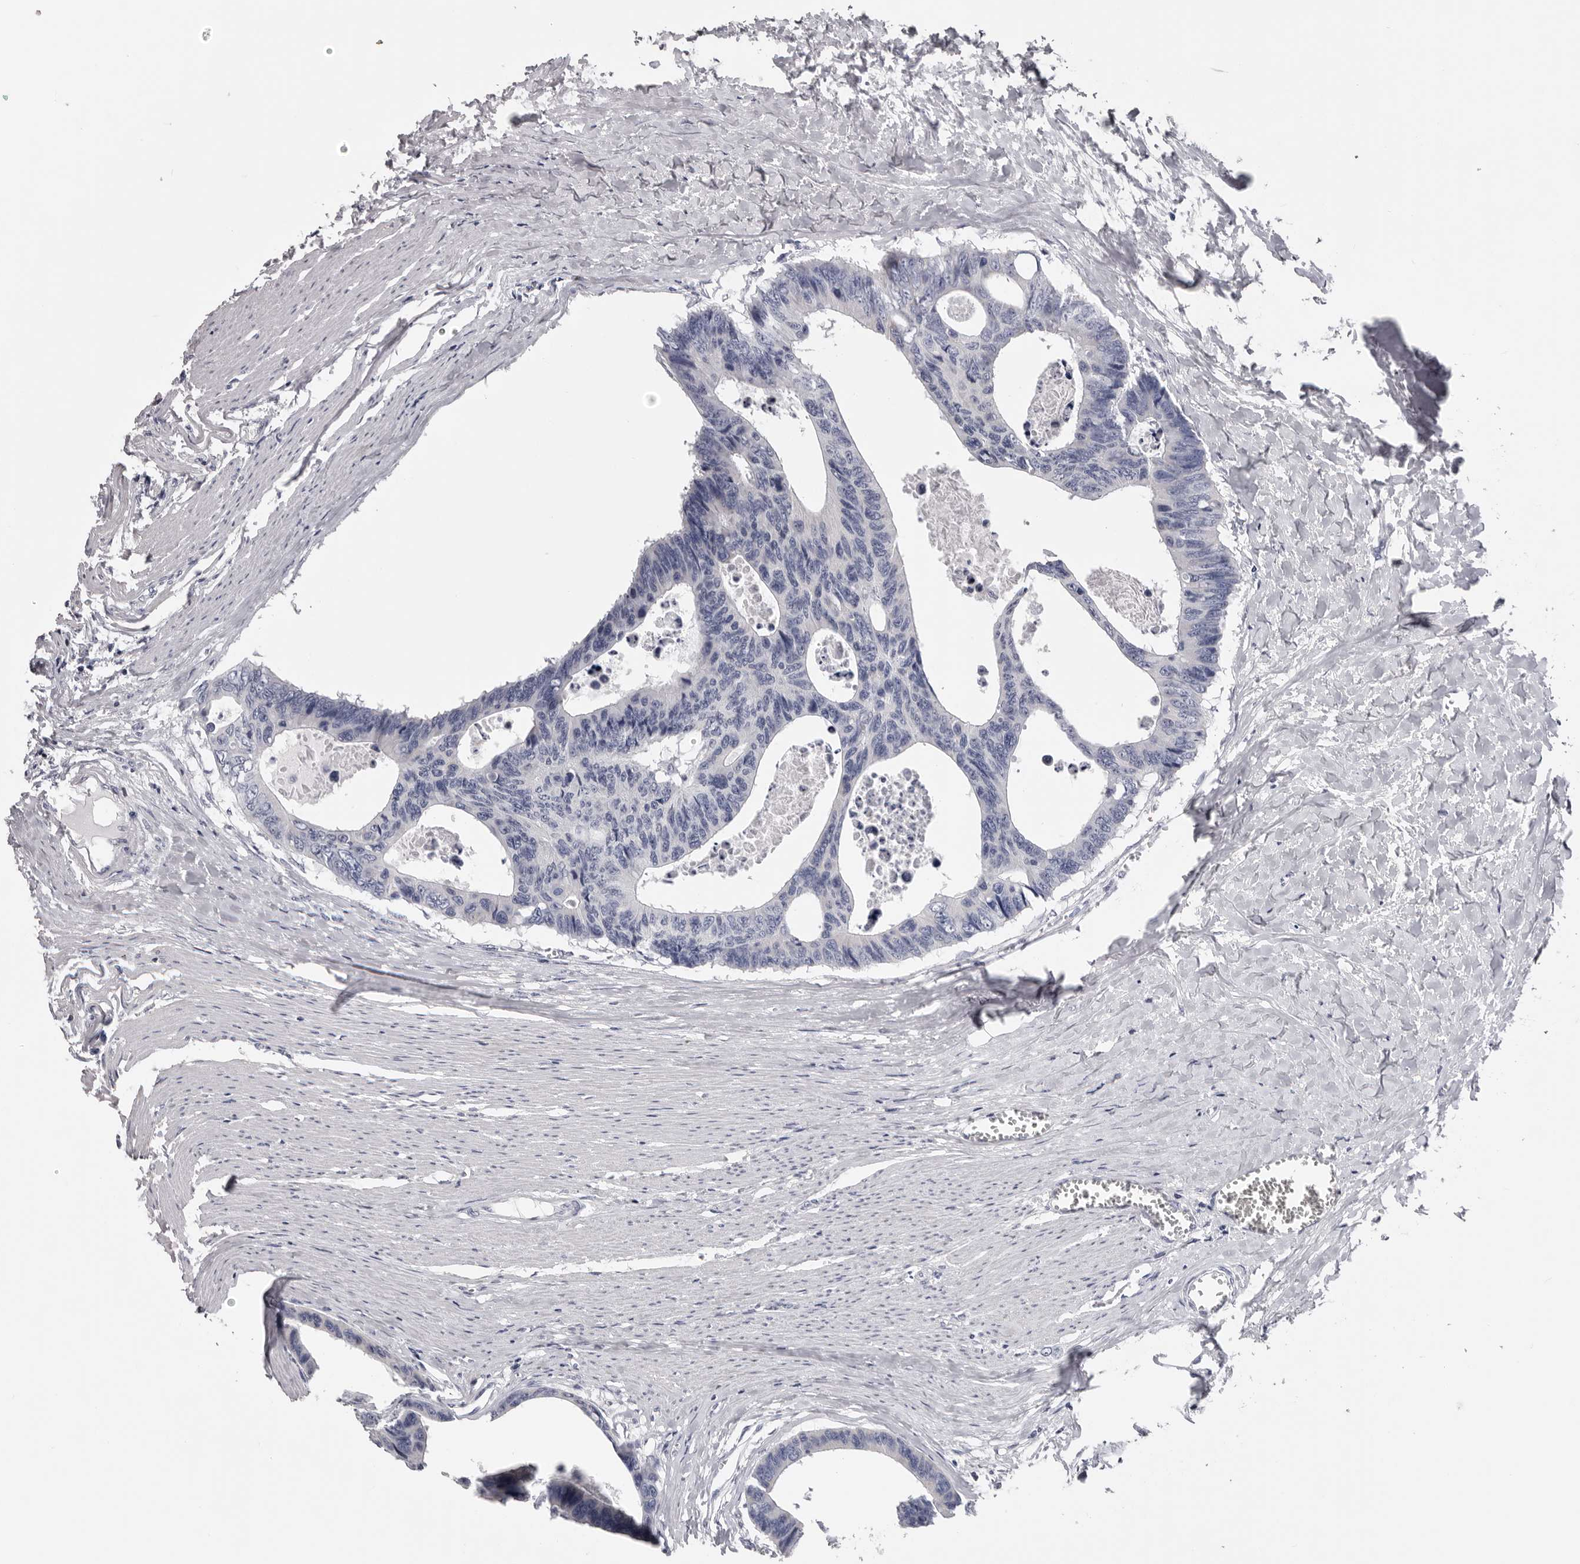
{"staining": {"intensity": "negative", "quantity": "none", "location": "none"}, "tissue": "colorectal cancer", "cell_type": "Tumor cells", "image_type": "cancer", "snomed": [{"axis": "morphology", "description": "Adenocarcinoma, NOS"}, {"axis": "topography", "description": "Colon"}], "caption": "Immunohistochemical staining of human colorectal adenocarcinoma demonstrates no significant expression in tumor cells.", "gene": "TNR", "patient": {"sex": "female", "age": 55}}